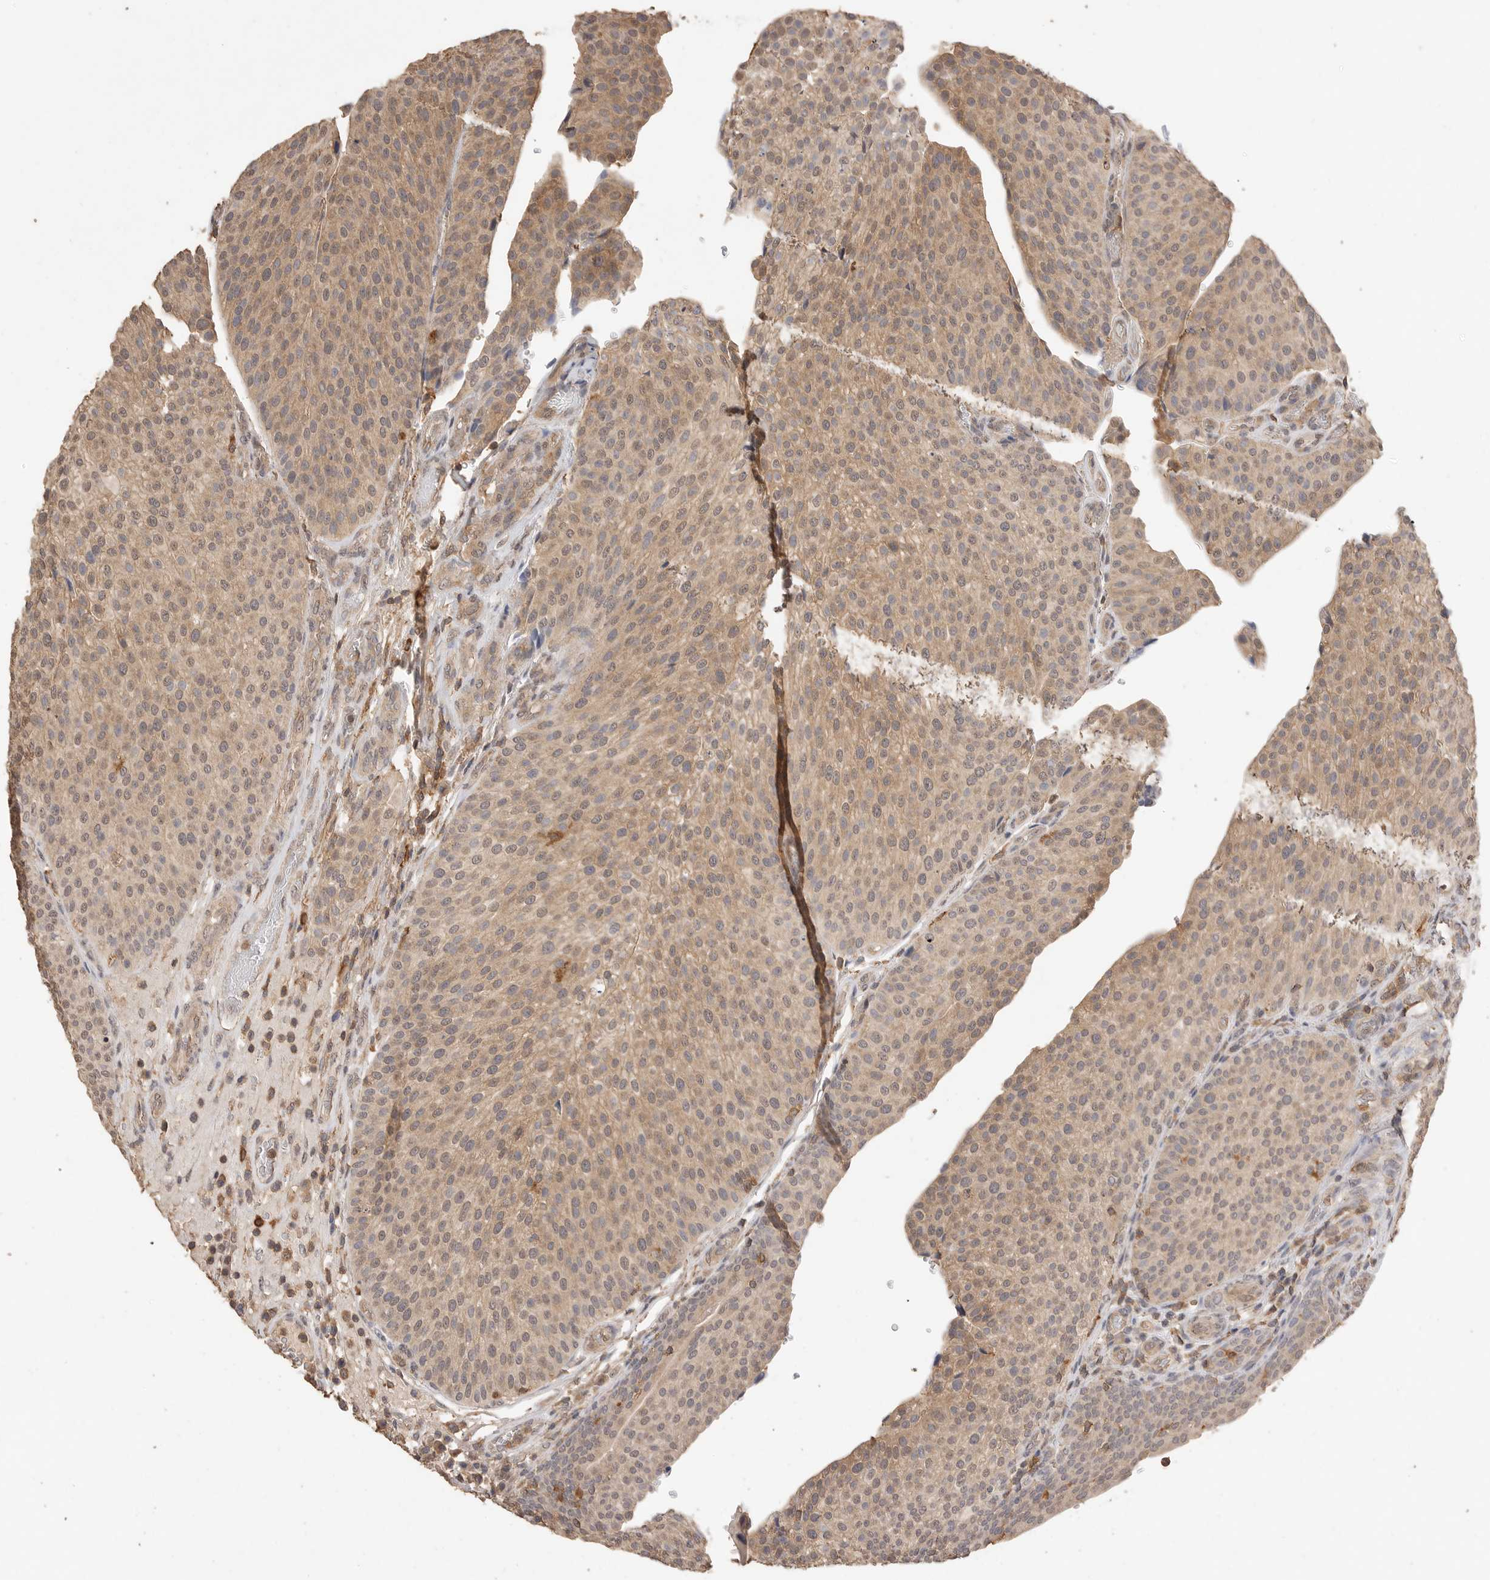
{"staining": {"intensity": "moderate", "quantity": ">75%", "location": "cytoplasmic/membranous,nuclear"}, "tissue": "urothelial cancer", "cell_type": "Tumor cells", "image_type": "cancer", "snomed": [{"axis": "morphology", "description": "Normal tissue, NOS"}, {"axis": "morphology", "description": "Urothelial carcinoma, Low grade"}, {"axis": "topography", "description": "Smooth muscle"}, {"axis": "topography", "description": "Urinary bladder"}], "caption": "Human urothelial cancer stained with a protein marker displays moderate staining in tumor cells.", "gene": "MAP2K1", "patient": {"sex": "male", "age": 60}}